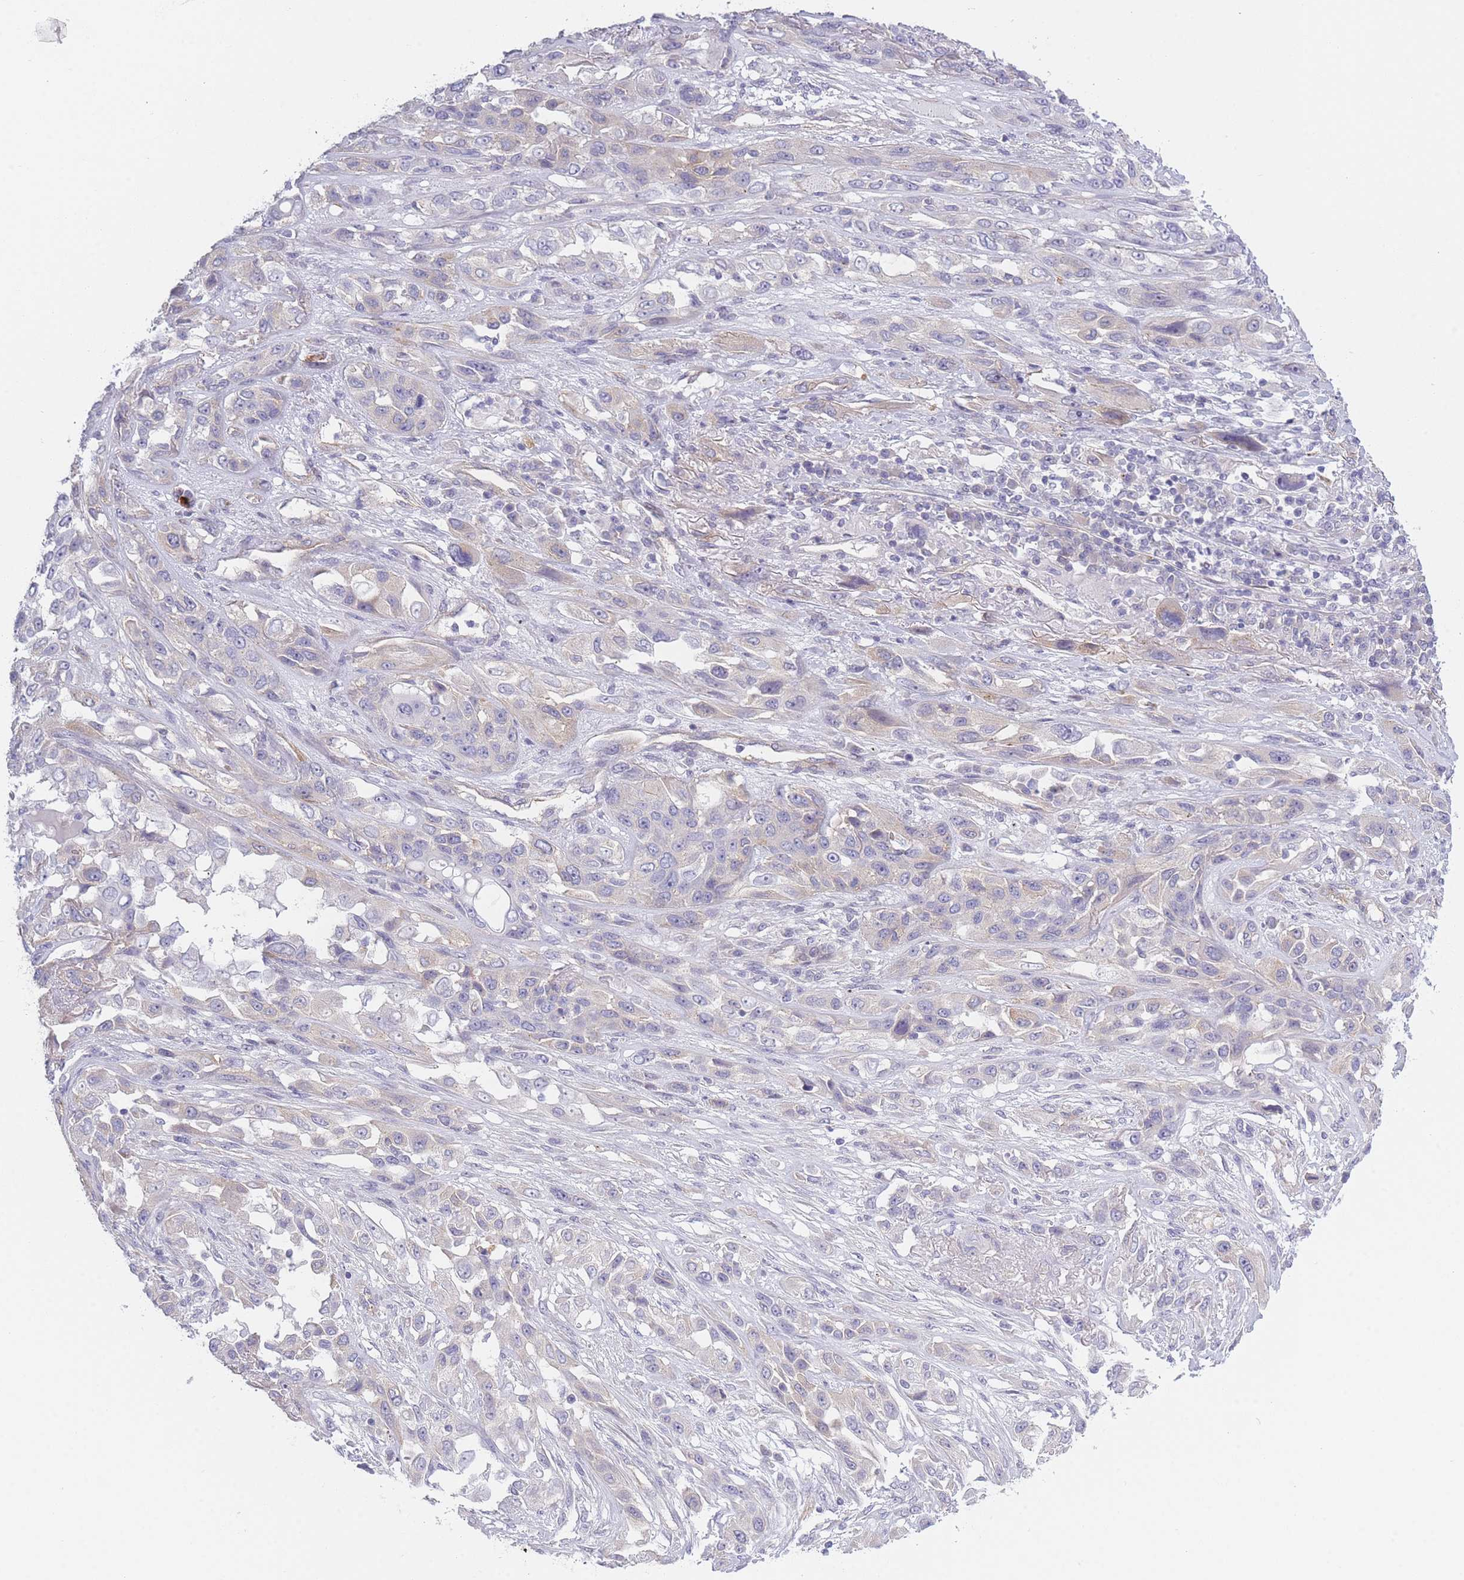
{"staining": {"intensity": "weak", "quantity": "<25%", "location": "cytoplasmic/membranous"}, "tissue": "lung cancer", "cell_type": "Tumor cells", "image_type": "cancer", "snomed": [{"axis": "morphology", "description": "Squamous cell carcinoma, NOS"}, {"axis": "topography", "description": "Lung"}], "caption": "This is an IHC micrograph of lung cancer. There is no staining in tumor cells.", "gene": "SLC7A6", "patient": {"sex": "female", "age": 70}}